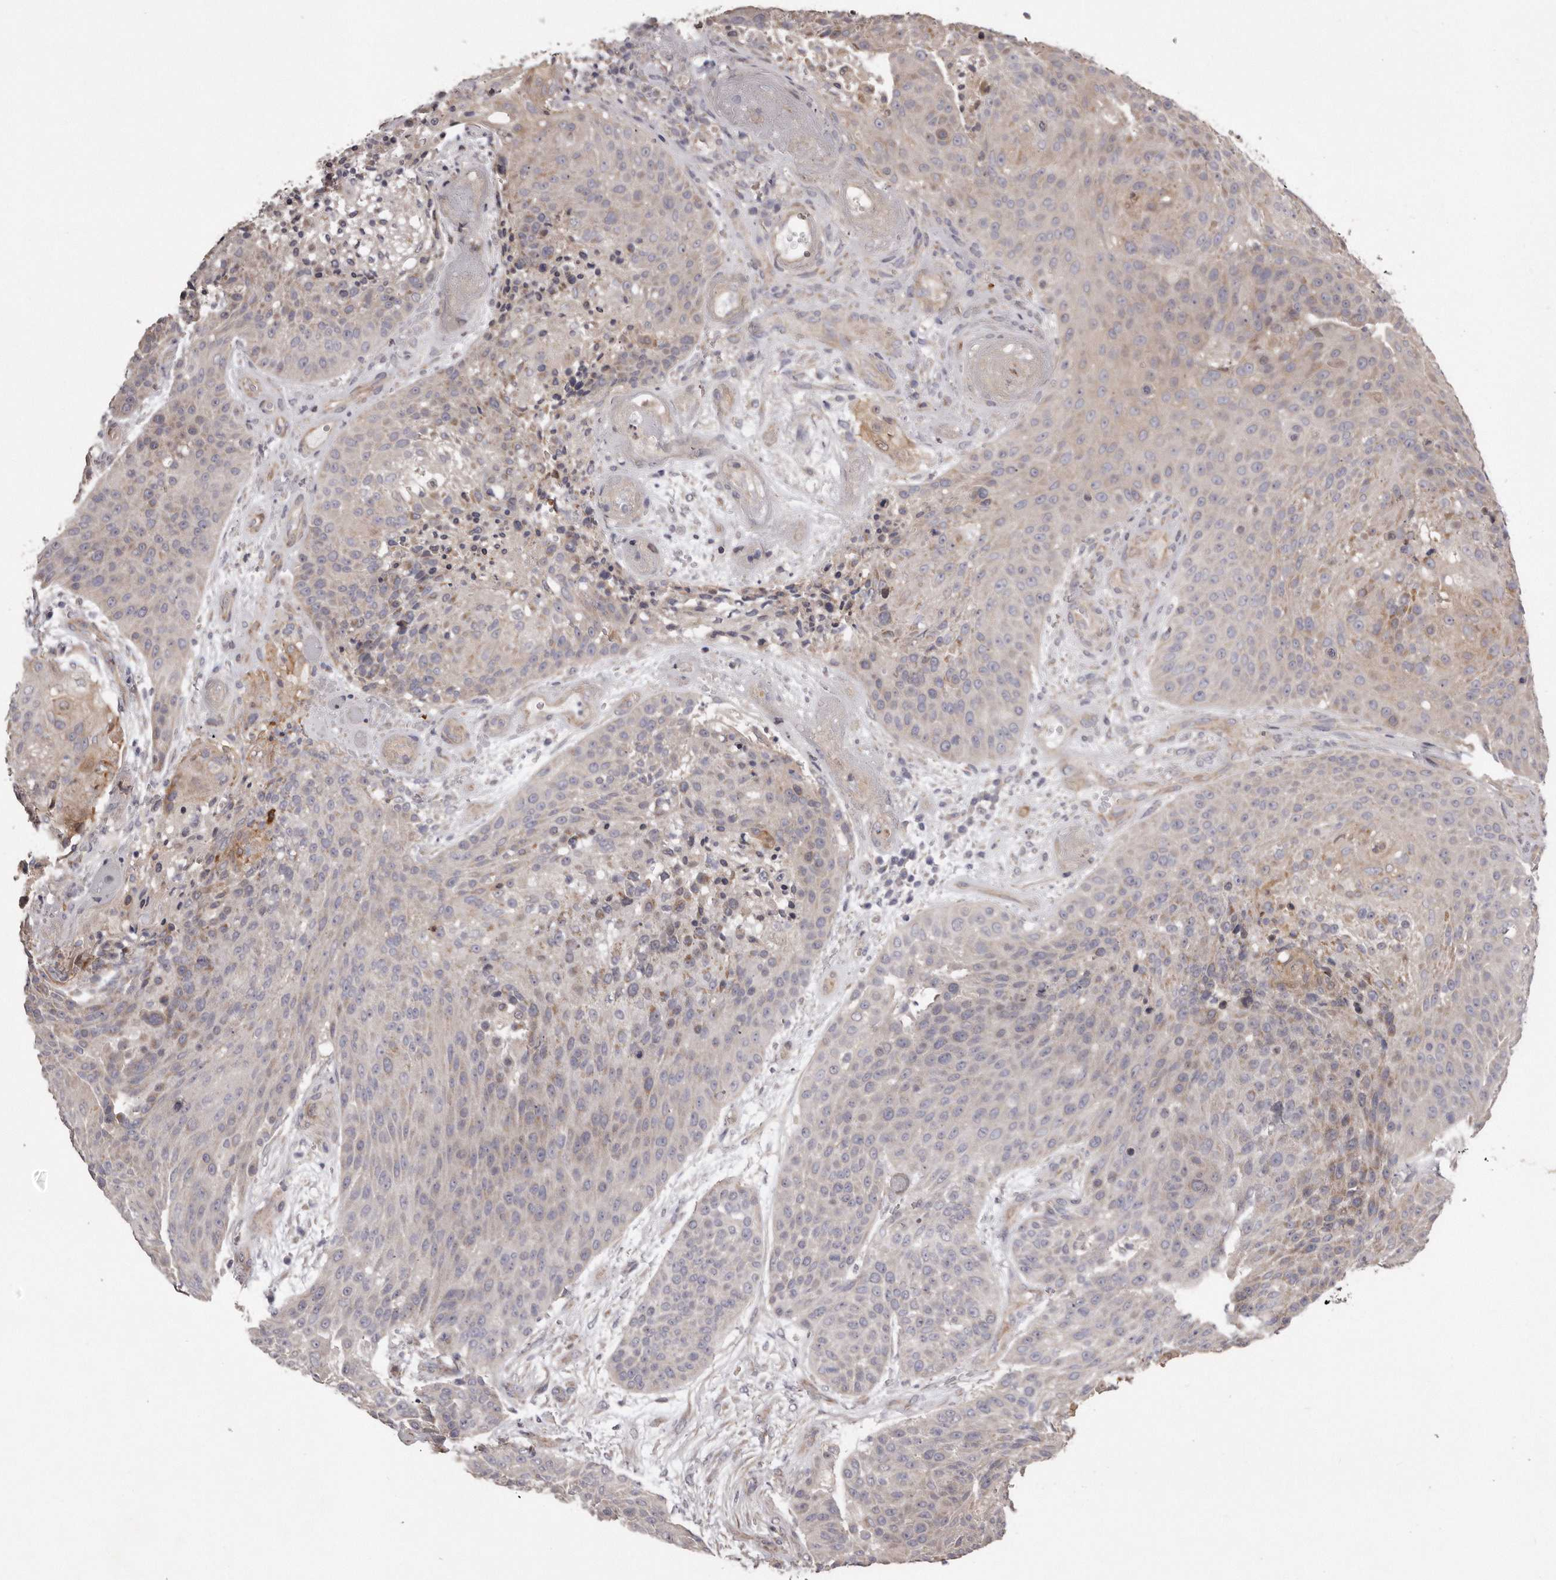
{"staining": {"intensity": "weak", "quantity": "<25%", "location": "cytoplasmic/membranous"}, "tissue": "urothelial cancer", "cell_type": "Tumor cells", "image_type": "cancer", "snomed": [{"axis": "morphology", "description": "Urothelial carcinoma, High grade"}, {"axis": "topography", "description": "Urinary bladder"}], "caption": "DAB (3,3'-diaminobenzidine) immunohistochemical staining of human urothelial cancer displays no significant positivity in tumor cells.", "gene": "ARMCX1", "patient": {"sex": "female", "age": 63}}